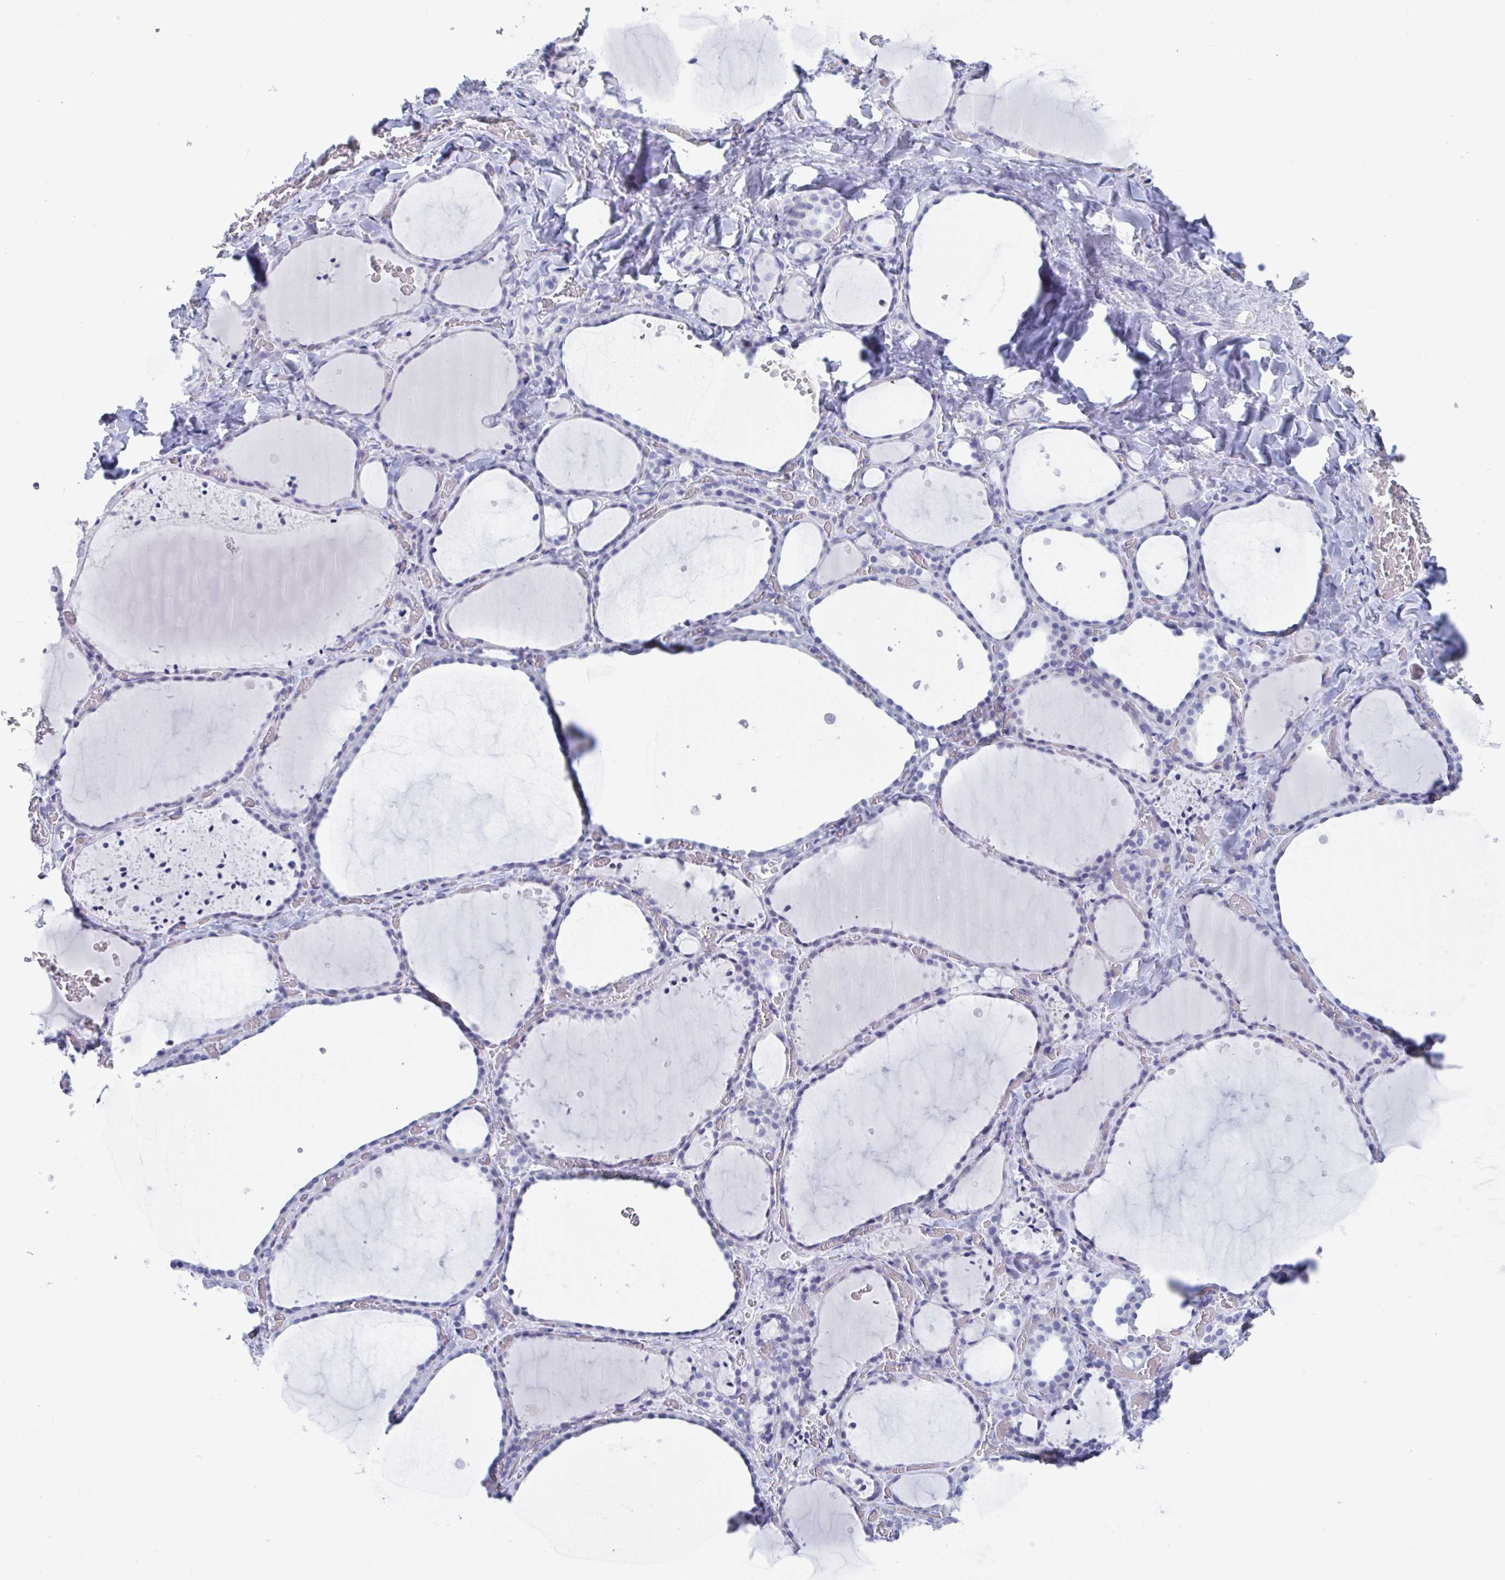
{"staining": {"intensity": "negative", "quantity": "none", "location": "none"}, "tissue": "thyroid gland", "cell_type": "Glandular cells", "image_type": "normal", "snomed": [{"axis": "morphology", "description": "Normal tissue, NOS"}, {"axis": "topography", "description": "Thyroid gland"}], "caption": "Glandular cells show no significant positivity in benign thyroid gland. (Stains: DAB (3,3'-diaminobenzidine) immunohistochemistry with hematoxylin counter stain, Microscopy: brightfield microscopy at high magnification).", "gene": "CDX4", "patient": {"sex": "female", "age": 36}}